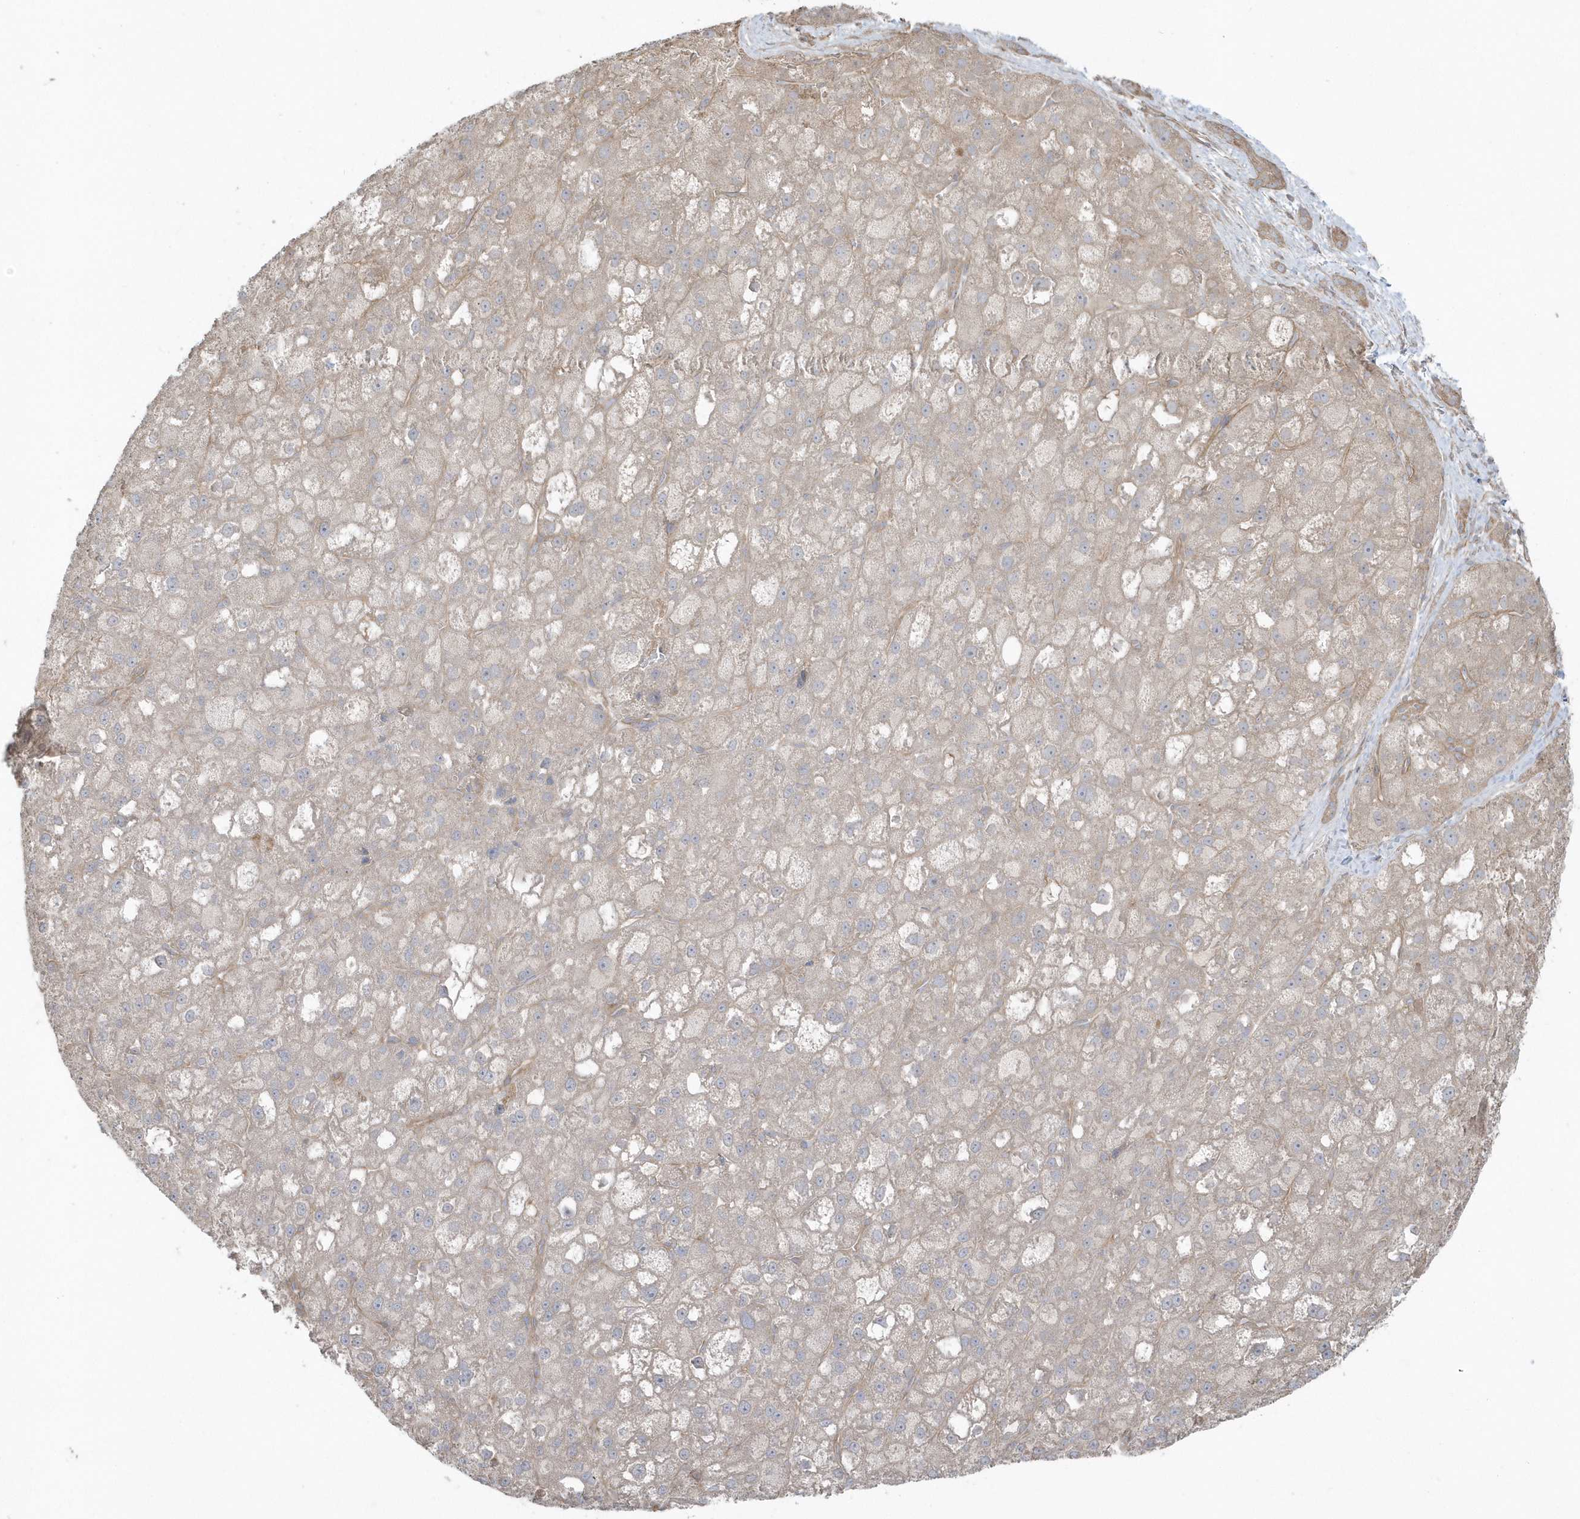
{"staining": {"intensity": "negative", "quantity": "none", "location": "none"}, "tissue": "liver cancer", "cell_type": "Tumor cells", "image_type": "cancer", "snomed": [{"axis": "morphology", "description": "Carcinoma, Hepatocellular, NOS"}, {"axis": "topography", "description": "Liver"}], "caption": "An IHC micrograph of hepatocellular carcinoma (liver) is shown. There is no staining in tumor cells of hepatocellular carcinoma (liver).", "gene": "ACTR1A", "patient": {"sex": "male", "age": 57}}